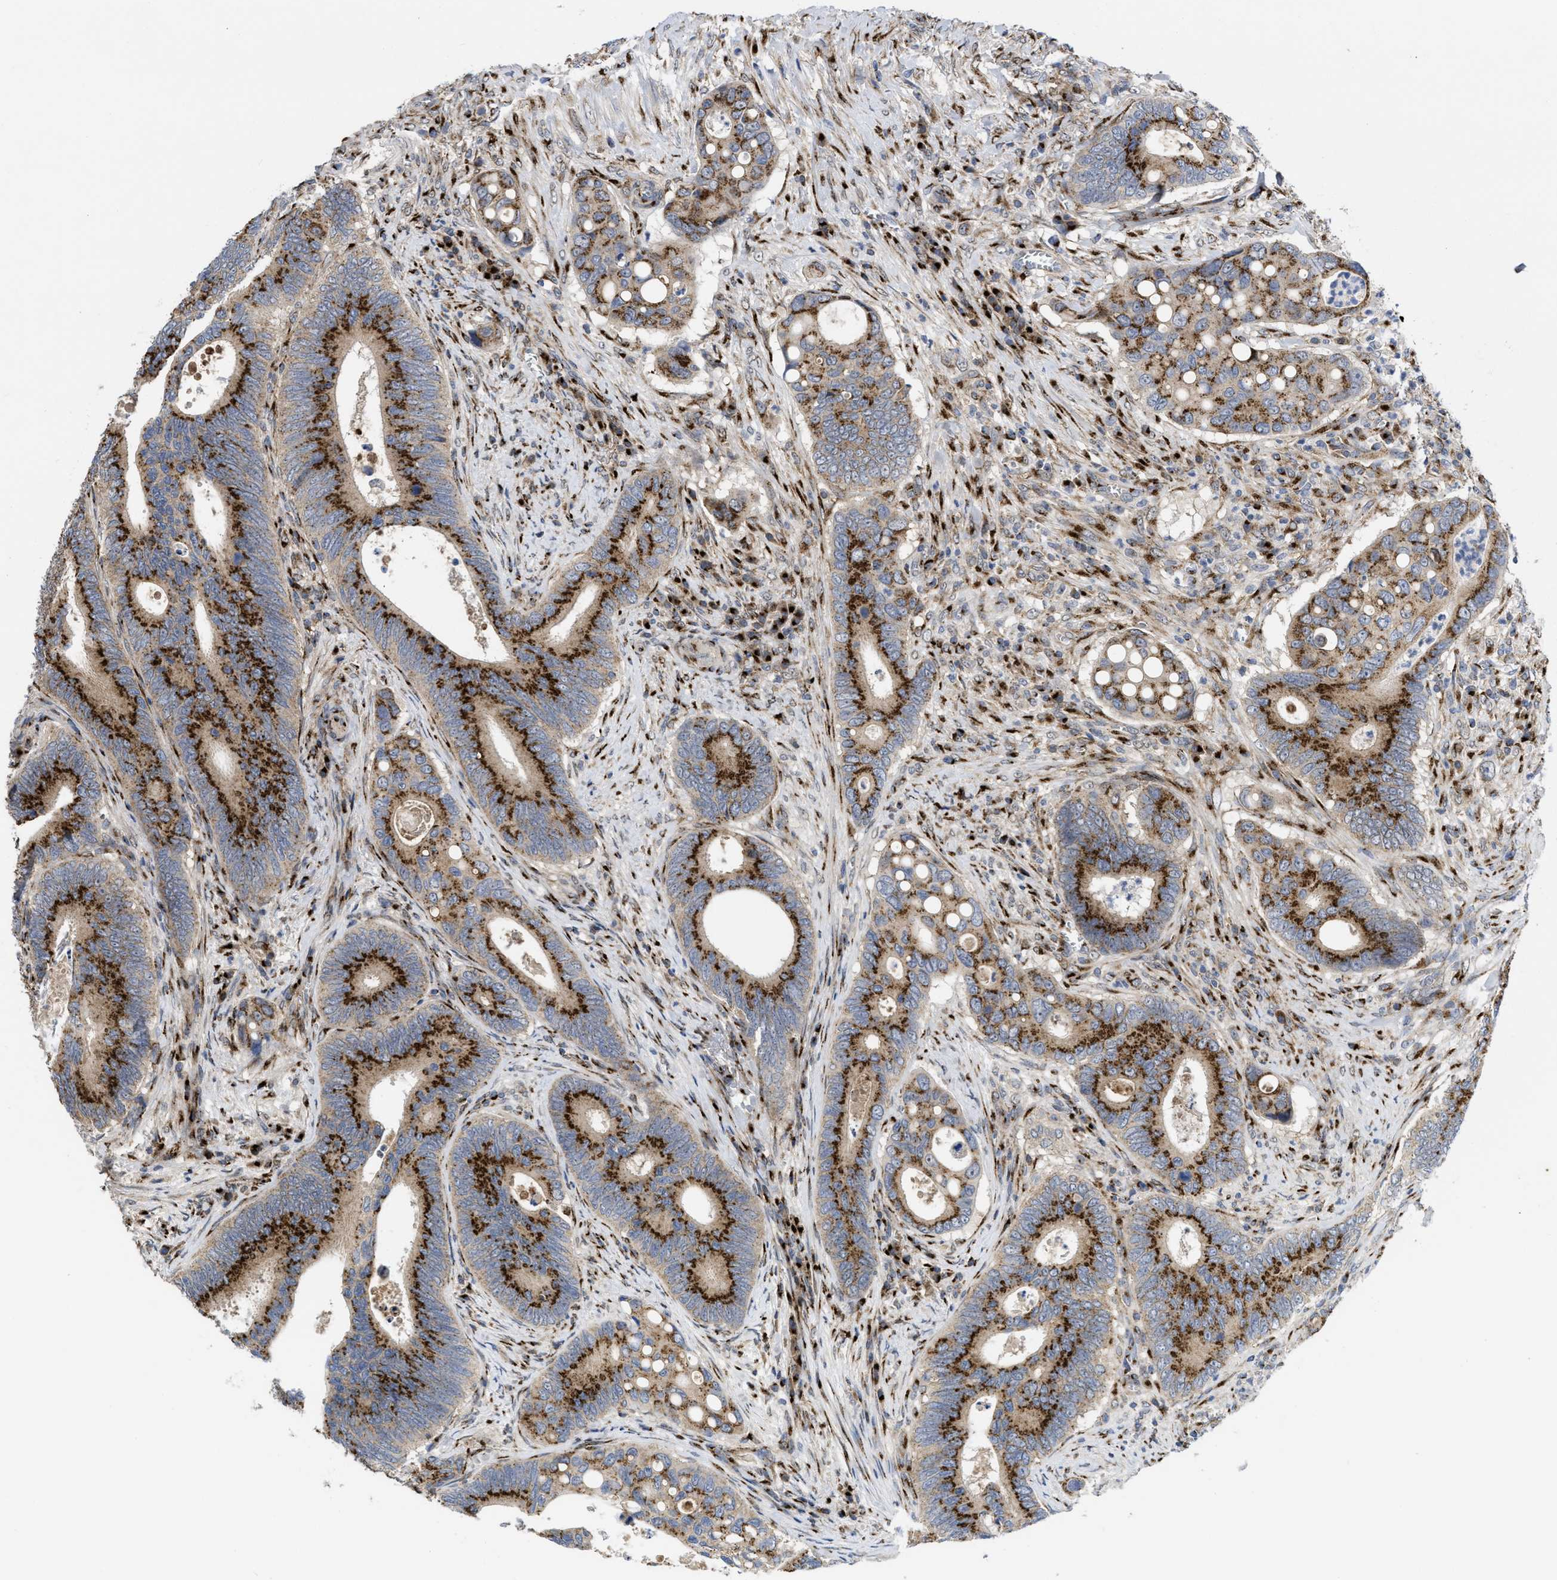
{"staining": {"intensity": "strong", "quantity": "25%-75%", "location": "cytoplasmic/membranous"}, "tissue": "colorectal cancer", "cell_type": "Tumor cells", "image_type": "cancer", "snomed": [{"axis": "morphology", "description": "Inflammation, NOS"}, {"axis": "morphology", "description": "Adenocarcinoma, NOS"}, {"axis": "topography", "description": "Colon"}], "caption": "DAB (3,3'-diaminobenzidine) immunohistochemical staining of colorectal cancer (adenocarcinoma) shows strong cytoplasmic/membranous protein positivity in approximately 25%-75% of tumor cells. The staining was performed using DAB (3,3'-diaminobenzidine), with brown indicating positive protein expression. Nuclei are stained blue with hematoxylin.", "gene": "ZNF70", "patient": {"sex": "male", "age": 72}}